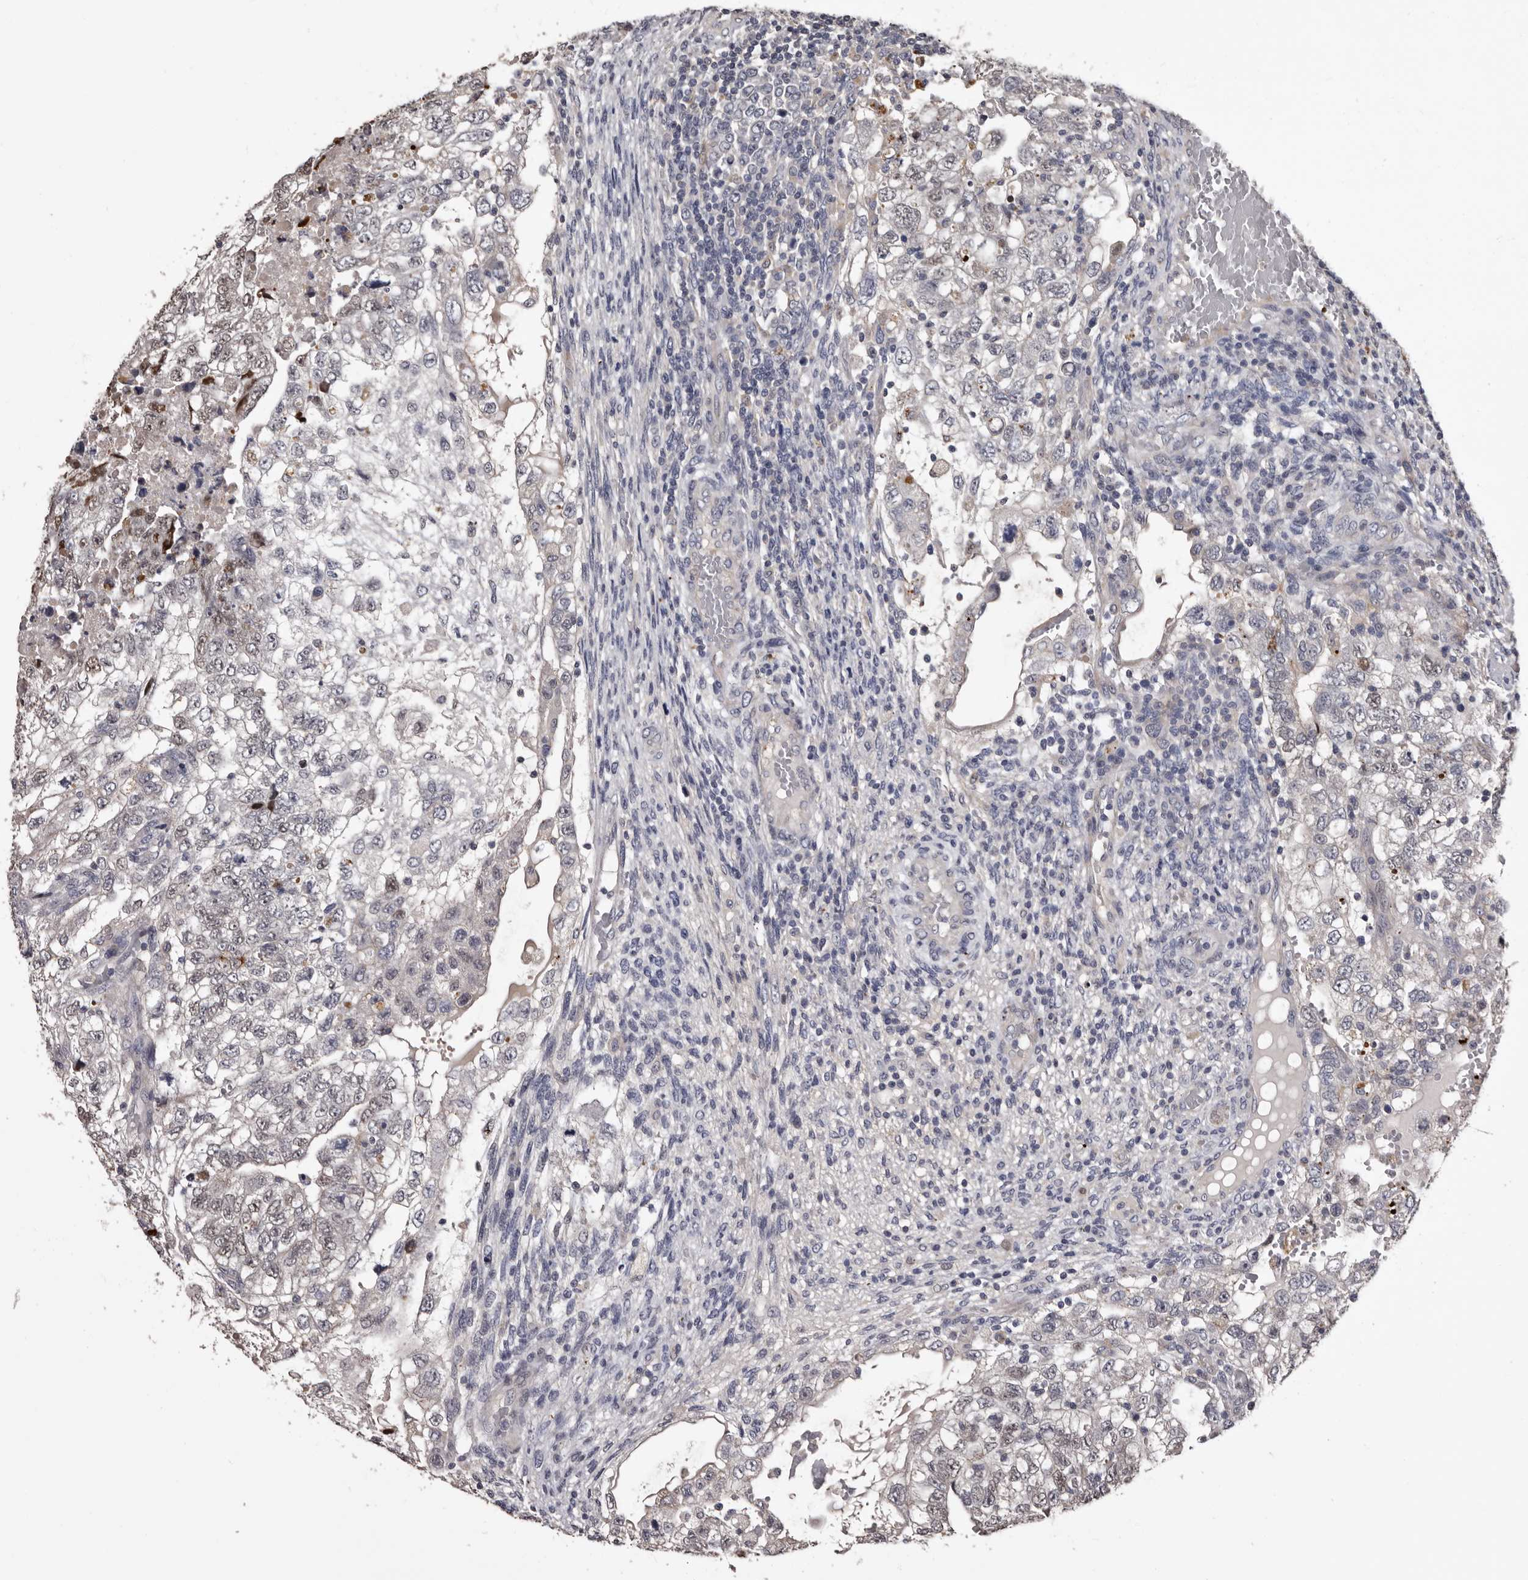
{"staining": {"intensity": "moderate", "quantity": "25%-75%", "location": "nuclear"}, "tissue": "testis cancer", "cell_type": "Tumor cells", "image_type": "cancer", "snomed": [{"axis": "morphology", "description": "Carcinoma, Embryonal, NOS"}, {"axis": "topography", "description": "Testis"}], "caption": "A medium amount of moderate nuclear positivity is seen in approximately 25%-75% of tumor cells in testis embryonal carcinoma tissue. (brown staining indicates protein expression, while blue staining denotes nuclei).", "gene": "SLC10A4", "patient": {"sex": "male", "age": 36}}